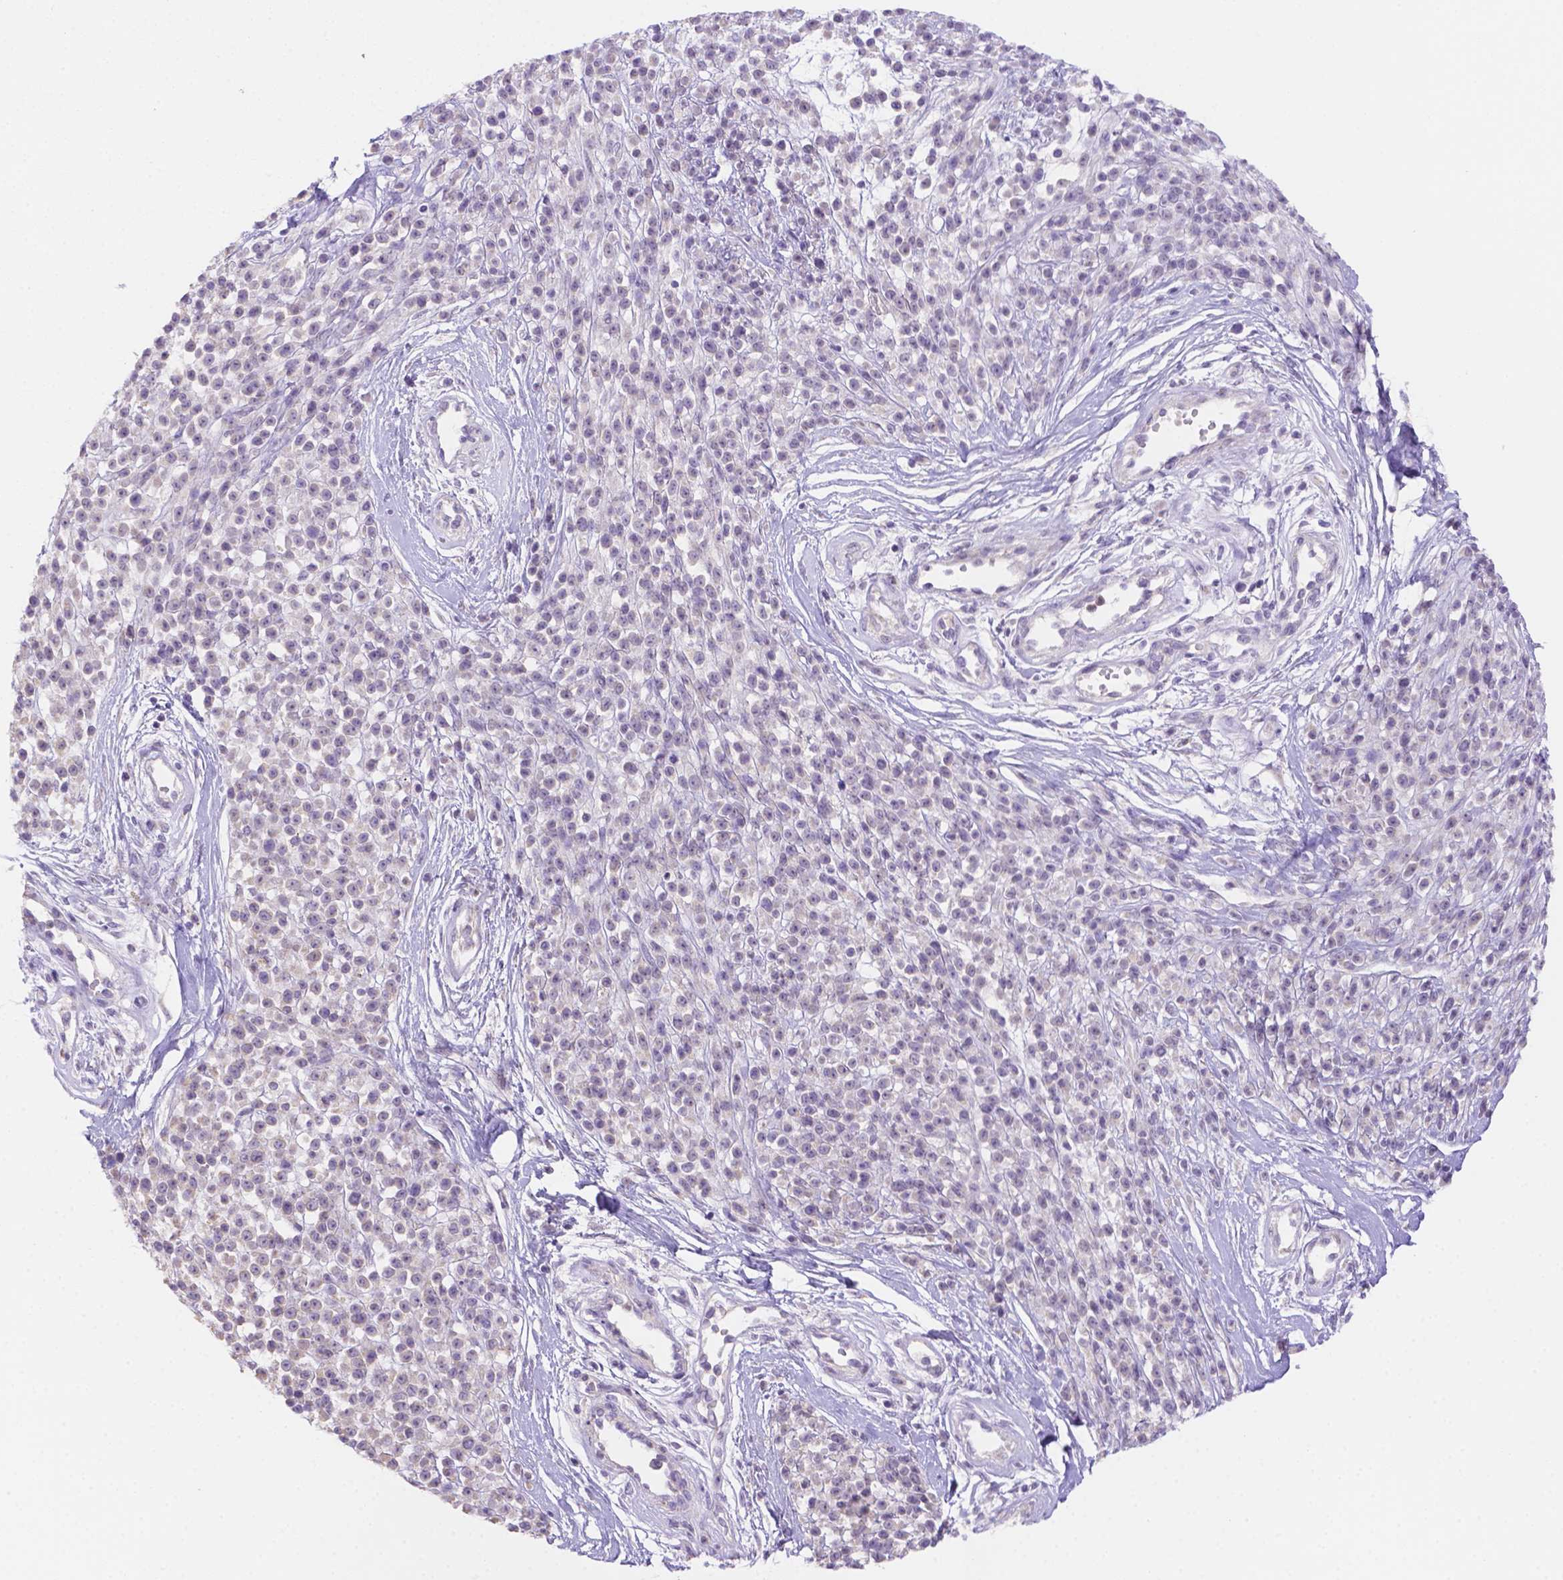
{"staining": {"intensity": "negative", "quantity": "none", "location": "none"}, "tissue": "melanoma", "cell_type": "Tumor cells", "image_type": "cancer", "snomed": [{"axis": "morphology", "description": "Malignant melanoma, NOS"}, {"axis": "topography", "description": "Skin"}, {"axis": "topography", "description": "Skin of trunk"}], "caption": "Immunohistochemistry photomicrograph of melanoma stained for a protein (brown), which shows no positivity in tumor cells.", "gene": "NXPE2", "patient": {"sex": "male", "age": 74}}